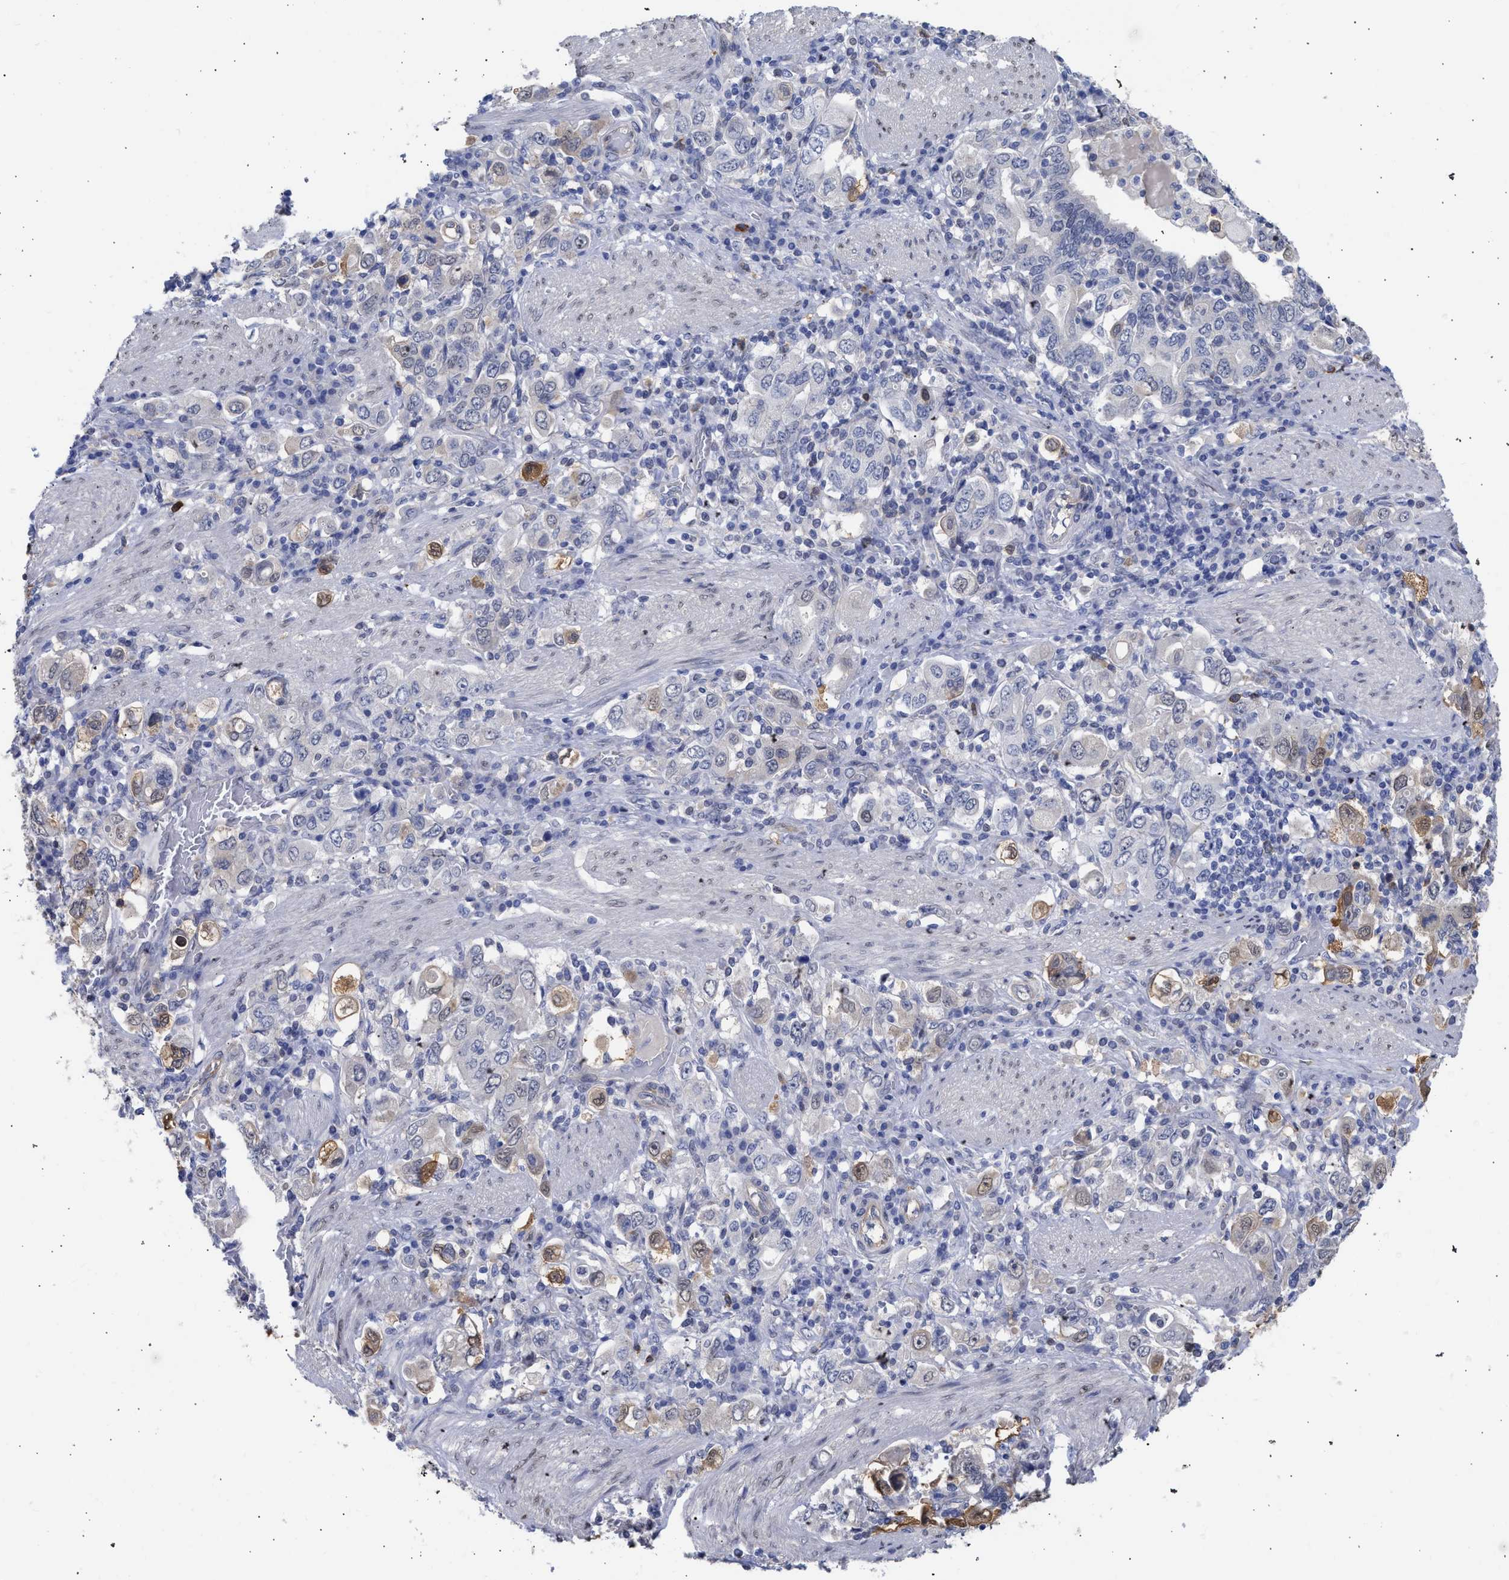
{"staining": {"intensity": "weak", "quantity": "<25%", "location": "nuclear"}, "tissue": "stomach cancer", "cell_type": "Tumor cells", "image_type": "cancer", "snomed": [{"axis": "morphology", "description": "Adenocarcinoma, NOS"}, {"axis": "topography", "description": "Stomach, upper"}], "caption": "This is an IHC image of stomach cancer. There is no staining in tumor cells.", "gene": "THRA", "patient": {"sex": "male", "age": 62}}